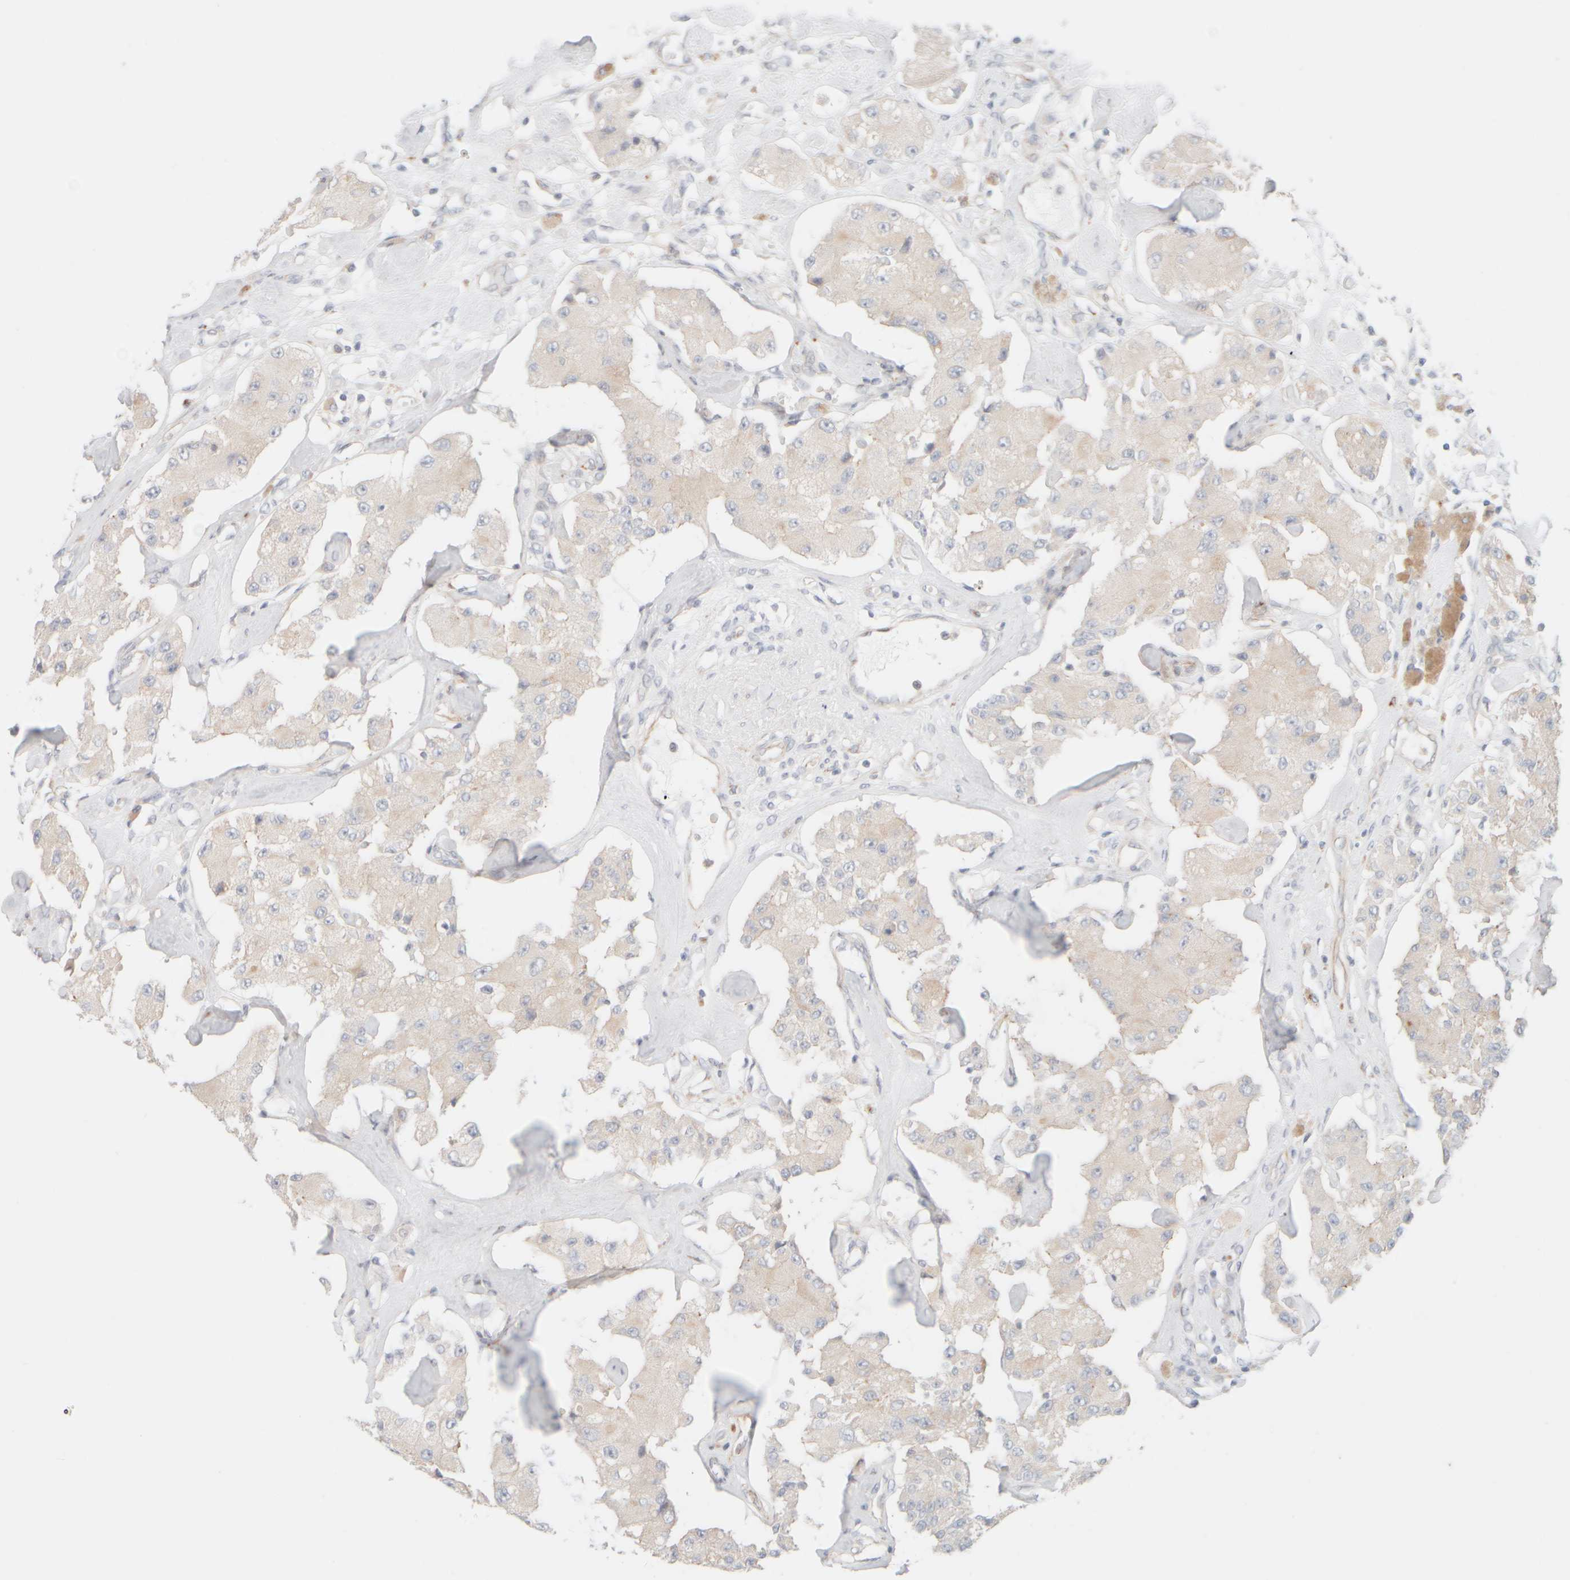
{"staining": {"intensity": "negative", "quantity": "none", "location": "none"}, "tissue": "carcinoid", "cell_type": "Tumor cells", "image_type": "cancer", "snomed": [{"axis": "morphology", "description": "Carcinoid, malignant, NOS"}, {"axis": "topography", "description": "Pancreas"}], "caption": "This is a micrograph of immunohistochemistry staining of carcinoid (malignant), which shows no staining in tumor cells. (DAB immunohistochemistry (IHC) with hematoxylin counter stain).", "gene": "UNC13B", "patient": {"sex": "male", "age": 41}}